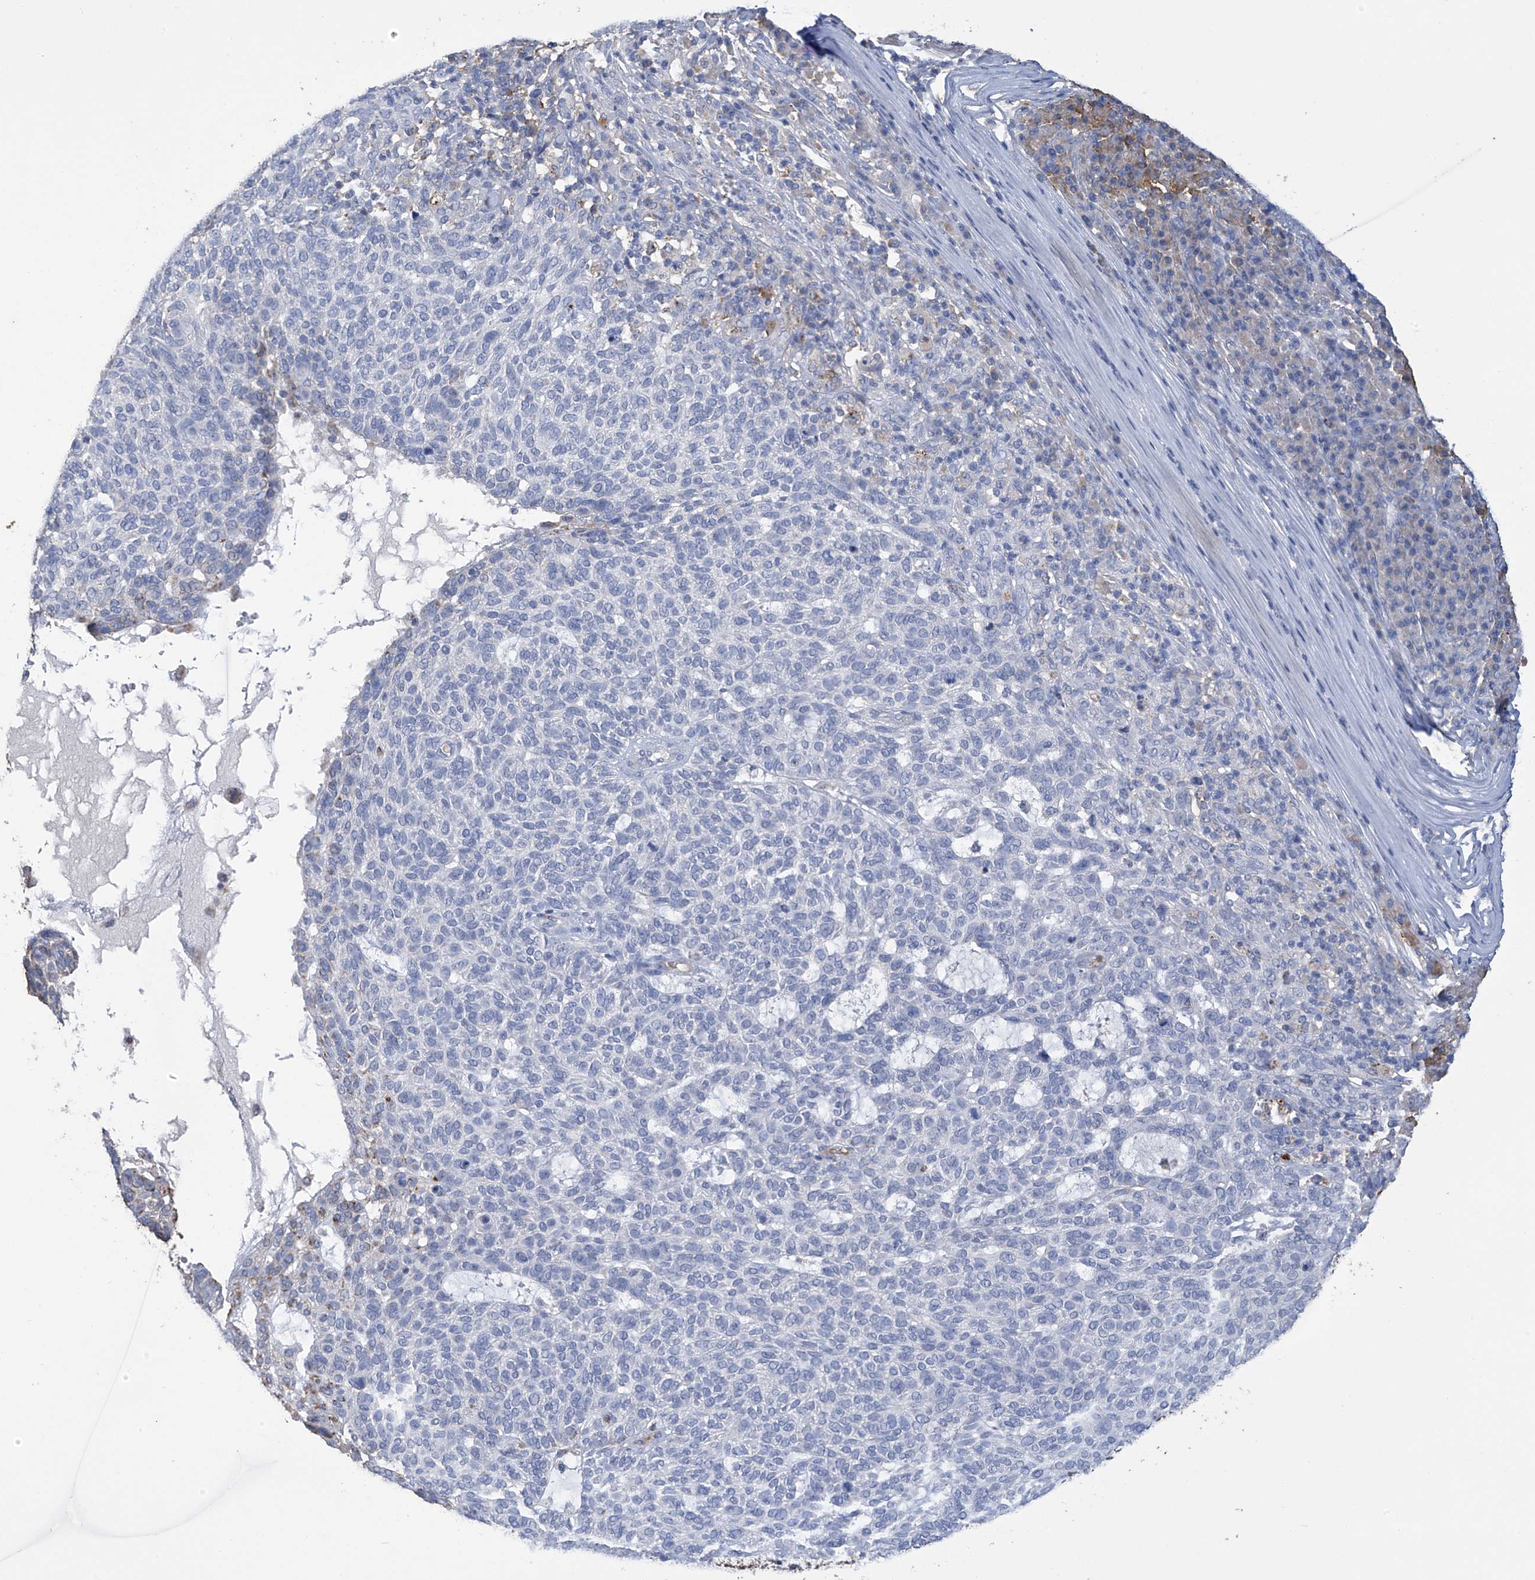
{"staining": {"intensity": "negative", "quantity": "none", "location": "none"}, "tissue": "skin cancer", "cell_type": "Tumor cells", "image_type": "cancer", "snomed": [{"axis": "morphology", "description": "Squamous cell carcinoma, NOS"}, {"axis": "topography", "description": "Skin"}], "caption": "Squamous cell carcinoma (skin) was stained to show a protein in brown. There is no significant positivity in tumor cells. (Brightfield microscopy of DAB (3,3'-diaminobenzidine) immunohistochemistry at high magnification).", "gene": "OGT", "patient": {"sex": "female", "age": 90}}